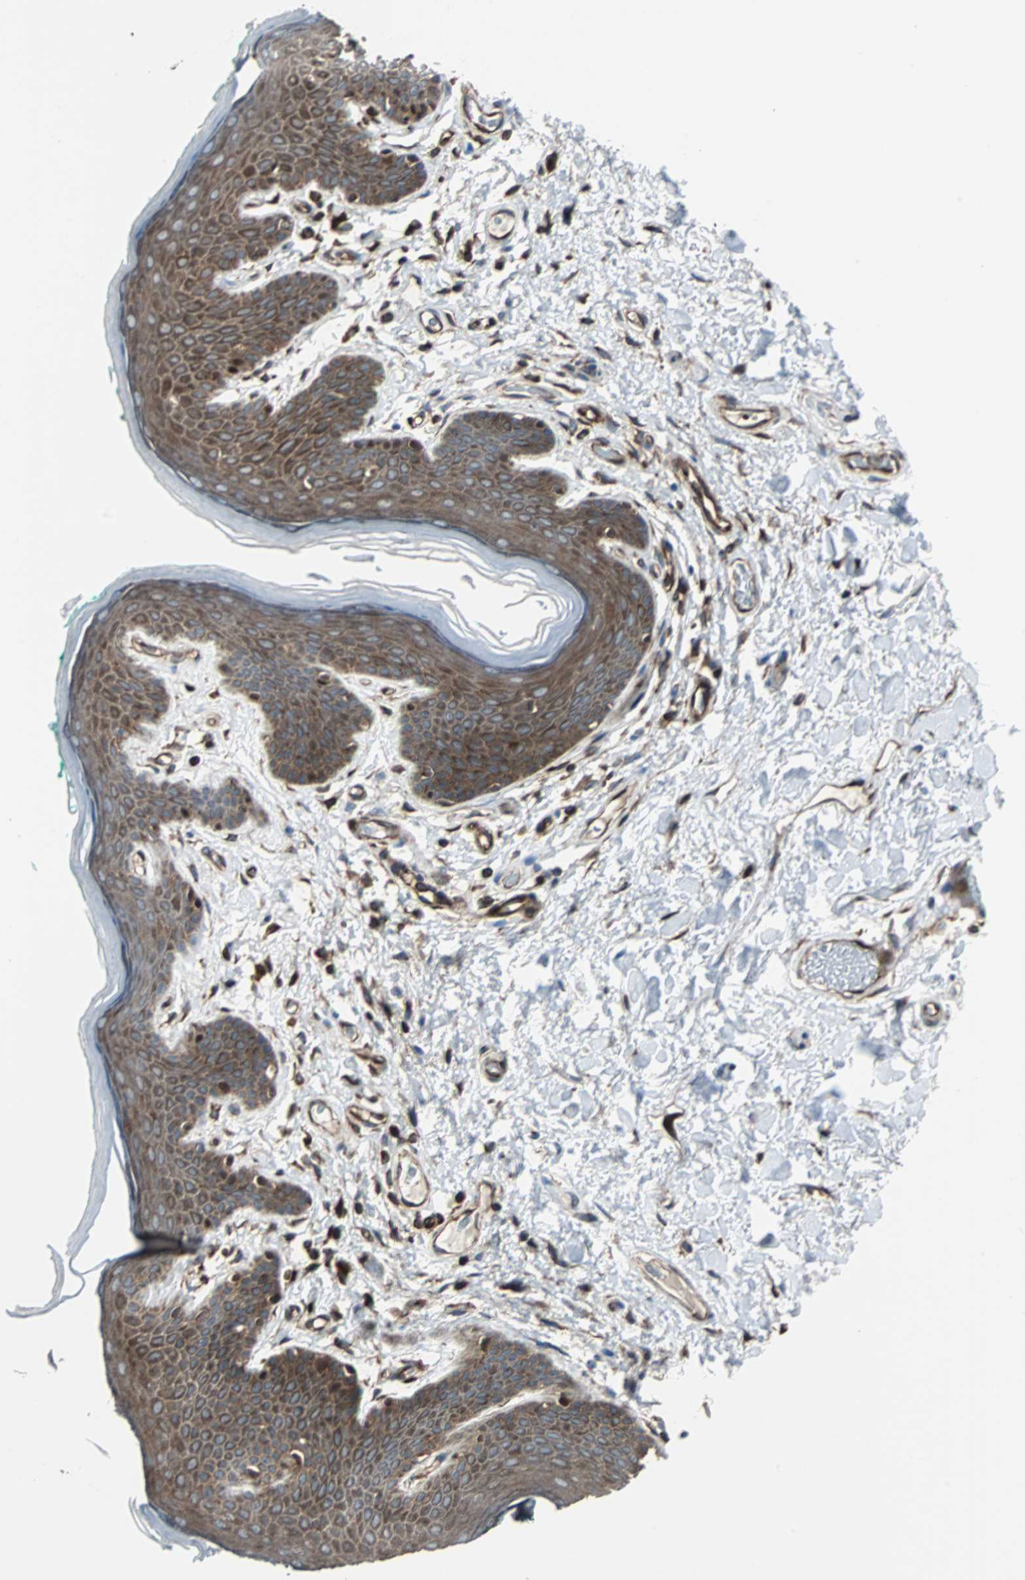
{"staining": {"intensity": "strong", "quantity": ">75%", "location": "cytoplasmic/membranous"}, "tissue": "skin", "cell_type": "Epidermal cells", "image_type": "normal", "snomed": [{"axis": "morphology", "description": "Normal tissue, NOS"}, {"axis": "topography", "description": "Anal"}], "caption": "The histopathology image reveals staining of unremarkable skin, revealing strong cytoplasmic/membranous protein staining (brown color) within epidermal cells.", "gene": "RELA", "patient": {"sex": "male", "age": 74}}